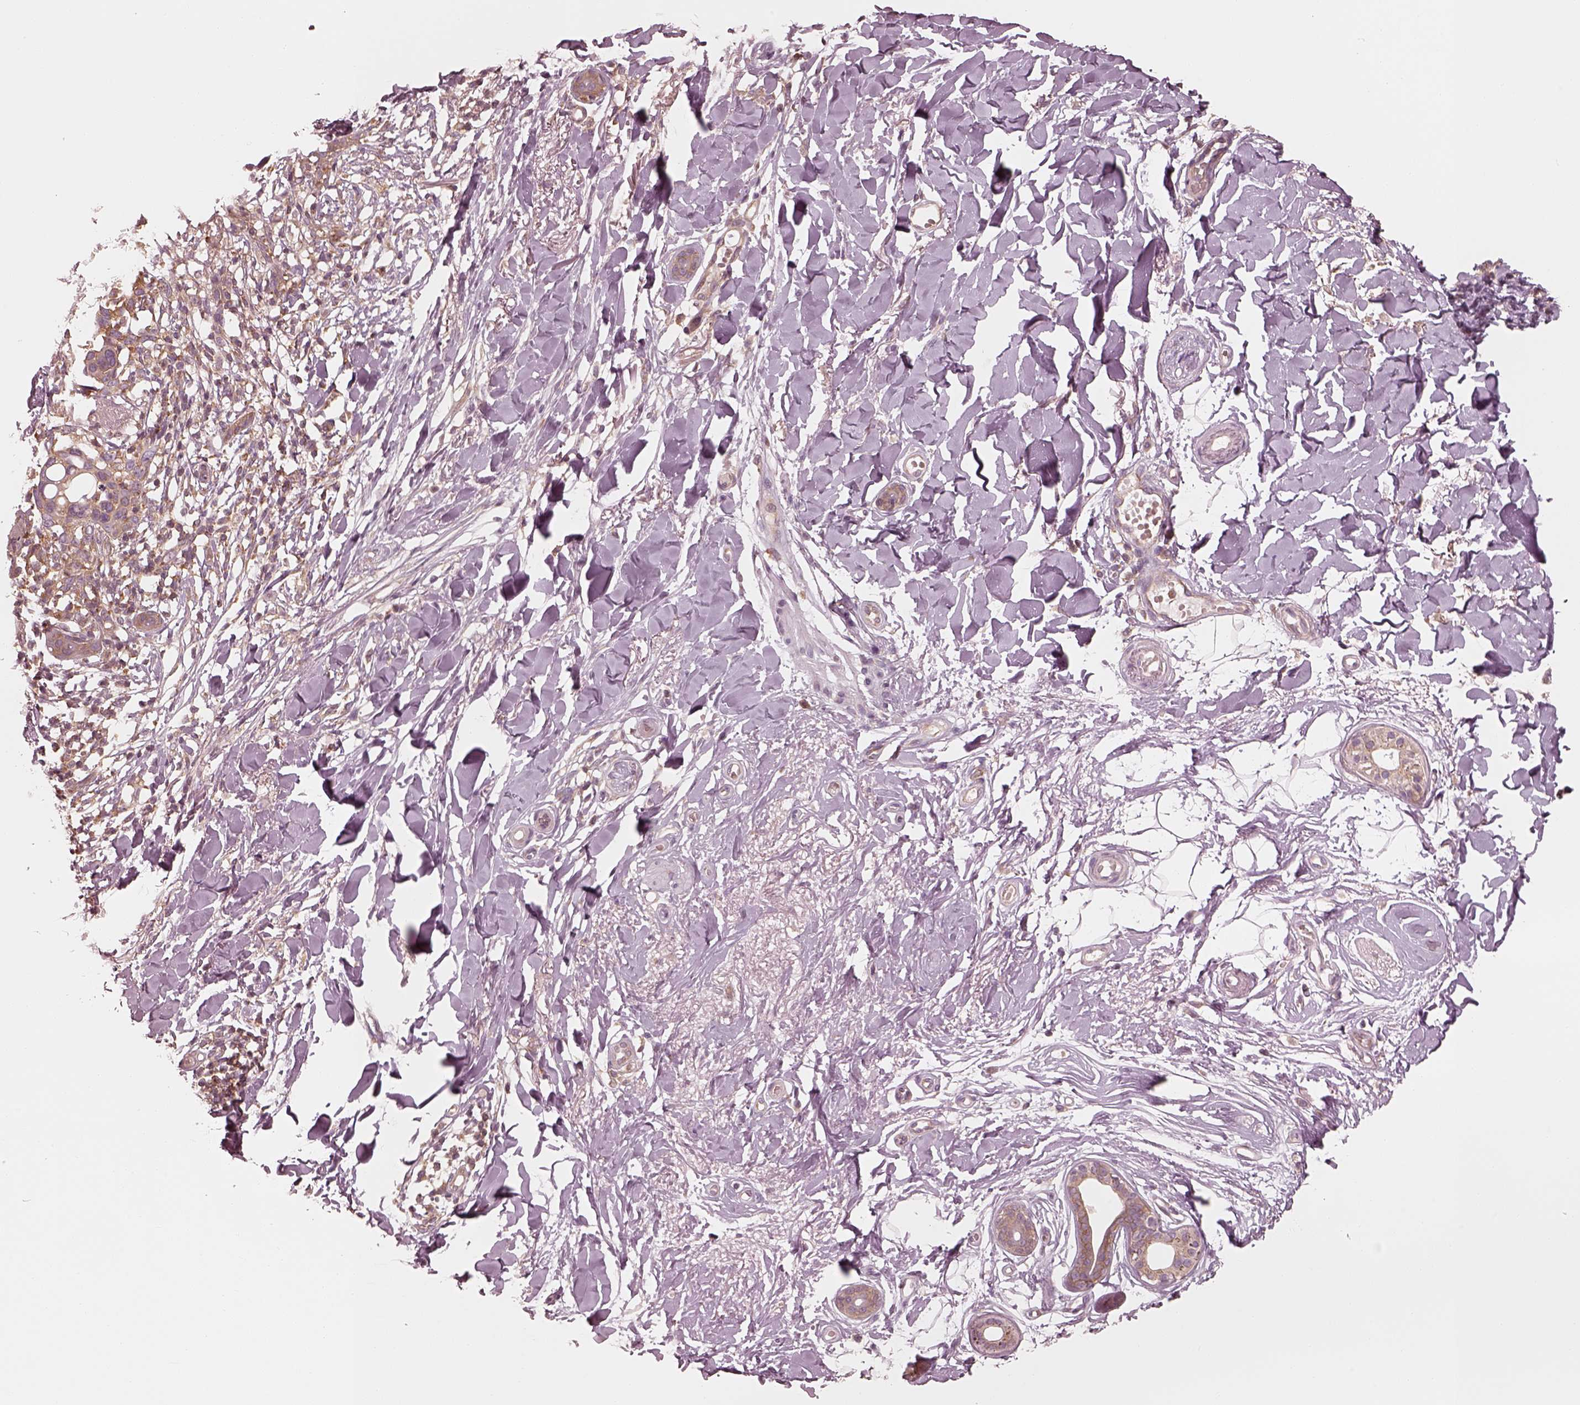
{"staining": {"intensity": "moderate", "quantity": ">75%", "location": "cytoplasmic/membranous"}, "tissue": "skin cancer", "cell_type": "Tumor cells", "image_type": "cancer", "snomed": [{"axis": "morphology", "description": "Normal tissue, NOS"}, {"axis": "morphology", "description": "Basal cell carcinoma"}, {"axis": "topography", "description": "Skin"}], "caption": "Protein staining of skin basal cell carcinoma tissue reveals moderate cytoplasmic/membranous staining in about >75% of tumor cells.", "gene": "CNOT2", "patient": {"sex": "male", "age": 84}}